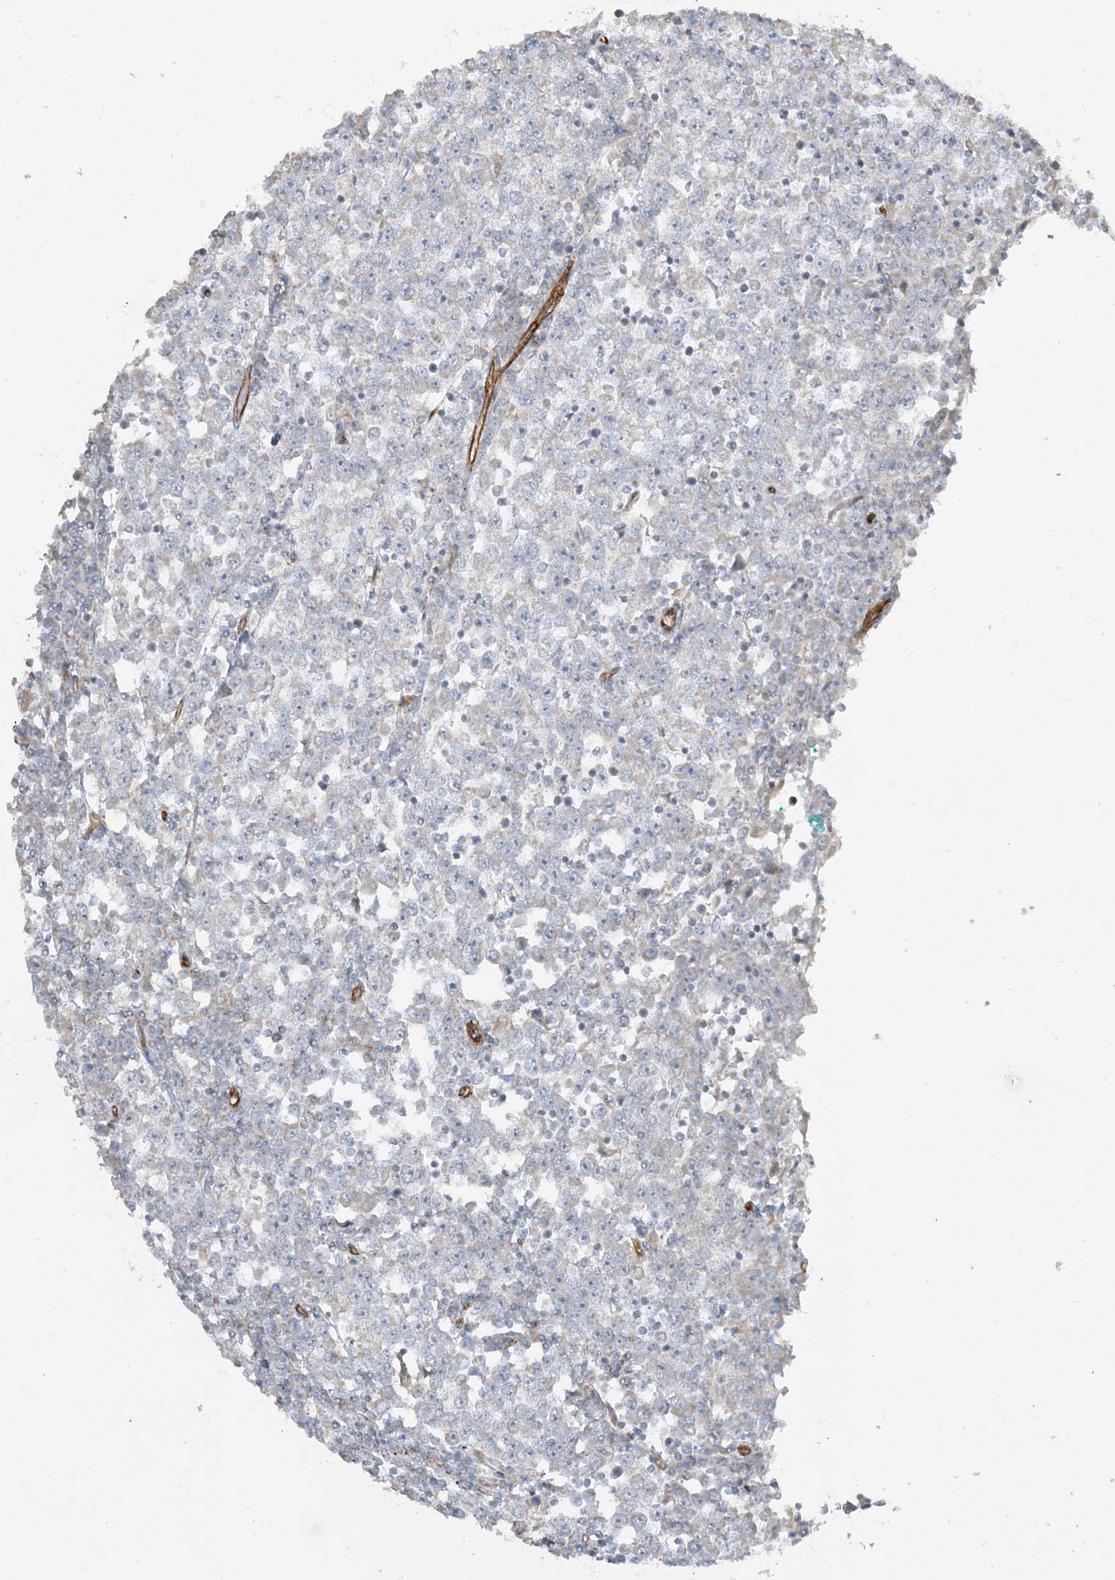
{"staining": {"intensity": "negative", "quantity": "none", "location": "none"}, "tissue": "testis cancer", "cell_type": "Tumor cells", "image_type": "cancer", "snomed": [{"axis": "morphology", "description": "Seminoma, NOS"}, {"axis": "topography", "description": "Testis"}], "caption": "There is no significant positivity in tumor cells of testis cancer (seminoma). The staining was performed using DAB (3,3'-diaminobenzidine) to visualize the protein expression in brown, while the nuclei were stained in blue with hematoxylin (Magnification: 20x).", "gene": "AGA", "patient": {"sex": "male", "age": 65}}